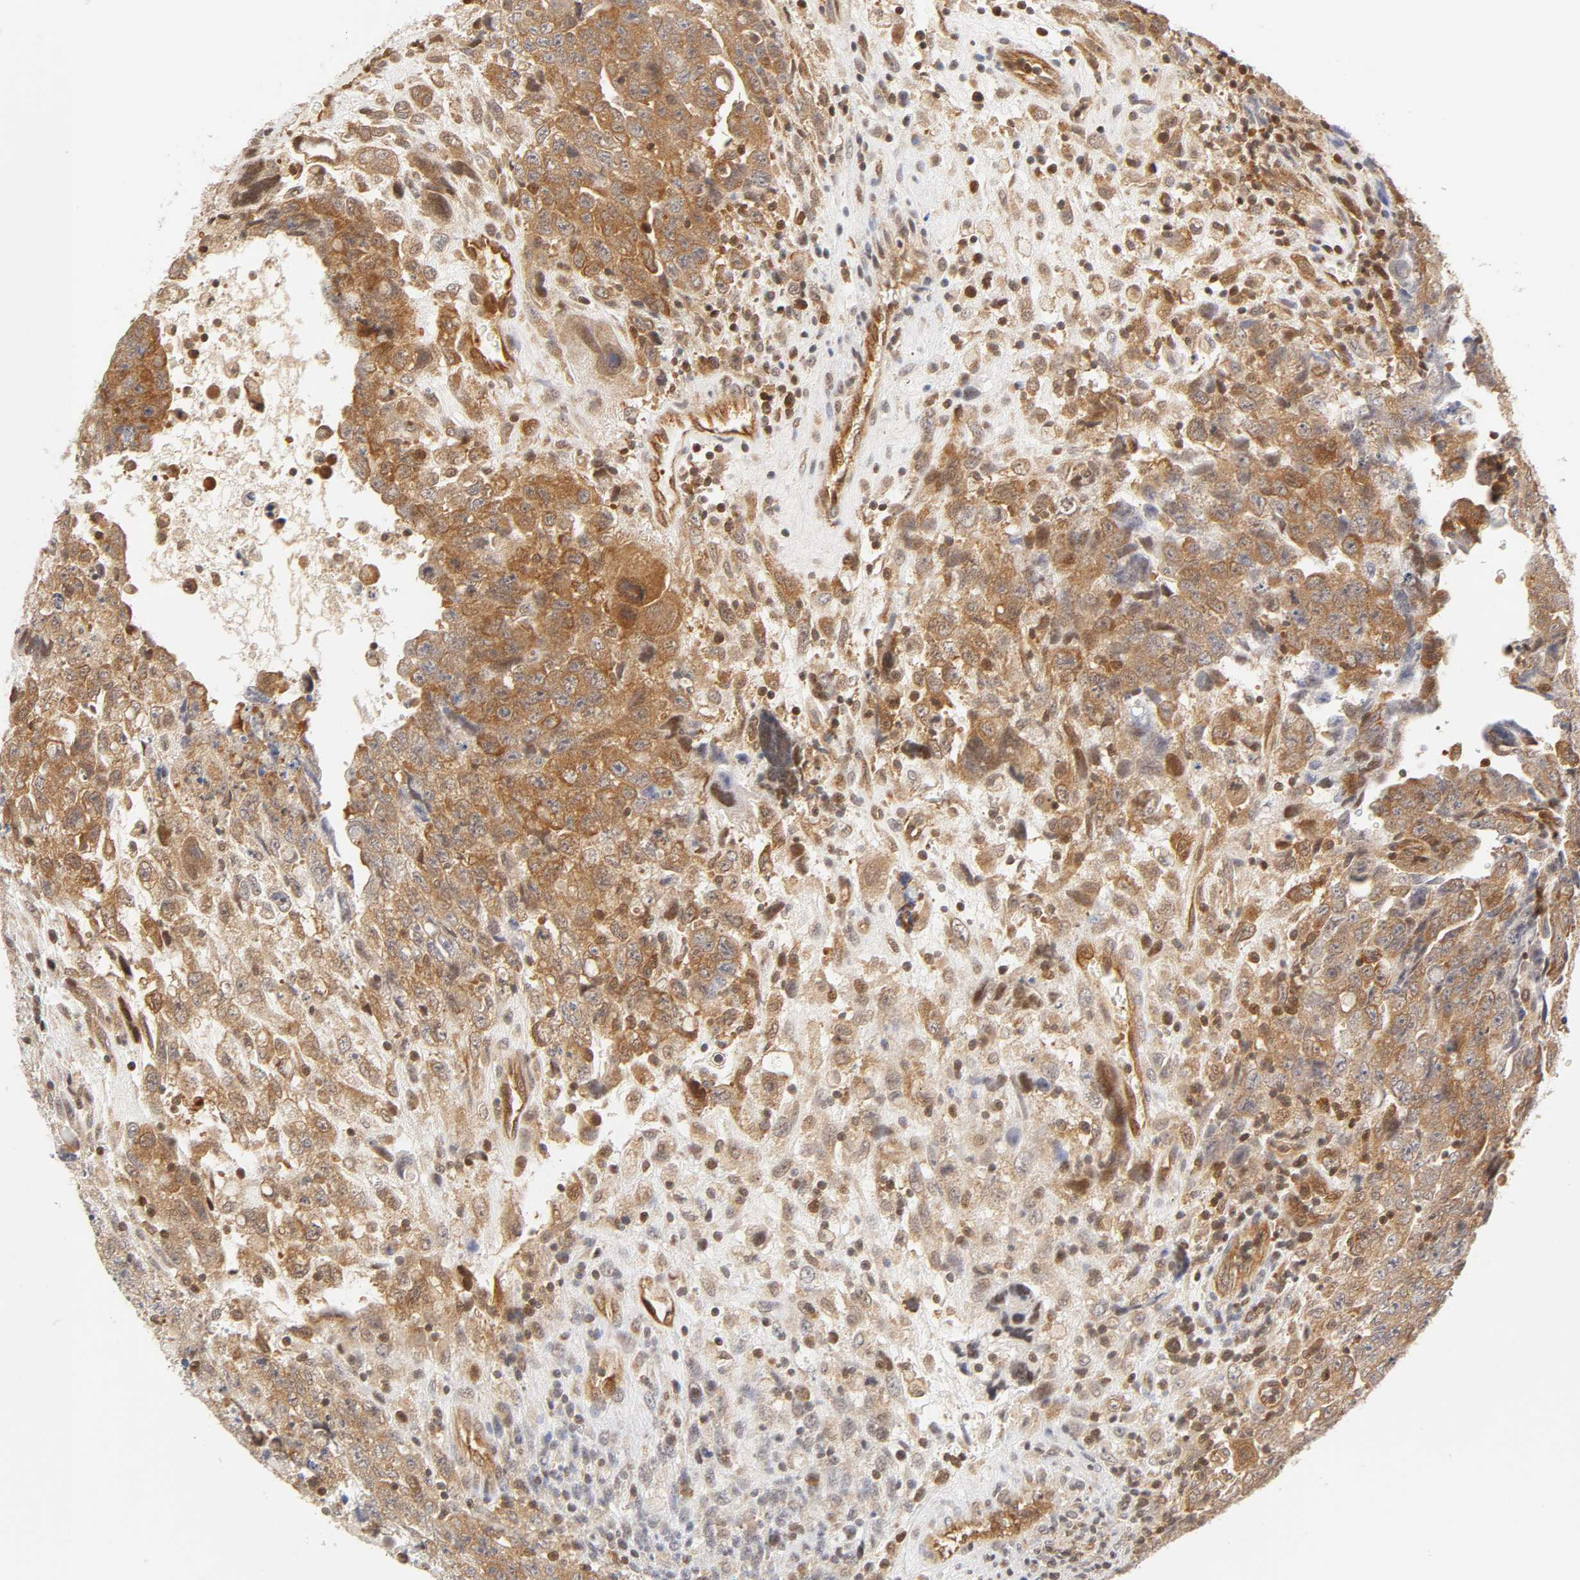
{"staining": {"intensity": "moderate", "quantity": ">75%", "location": "cytoplasmic/membranous,nuclear"}, "tissue": "testis cancer", "cell_type": "Tumor cells", "image_type": "cancer", "snomed": [{"axis": "morphology", "description": "Carcinoma, Embryonal, NOS"}, {"axis": "topography", "description": "Testis"}], "caption": "Testis embryonal carcinoma stained with a brown dye displays moderate cytoplasmic/membranous and nuclear positive staining in about >75% of tumor cells.", "gene": "CDC37", "patient": {"sex": "male", "age": 28}}